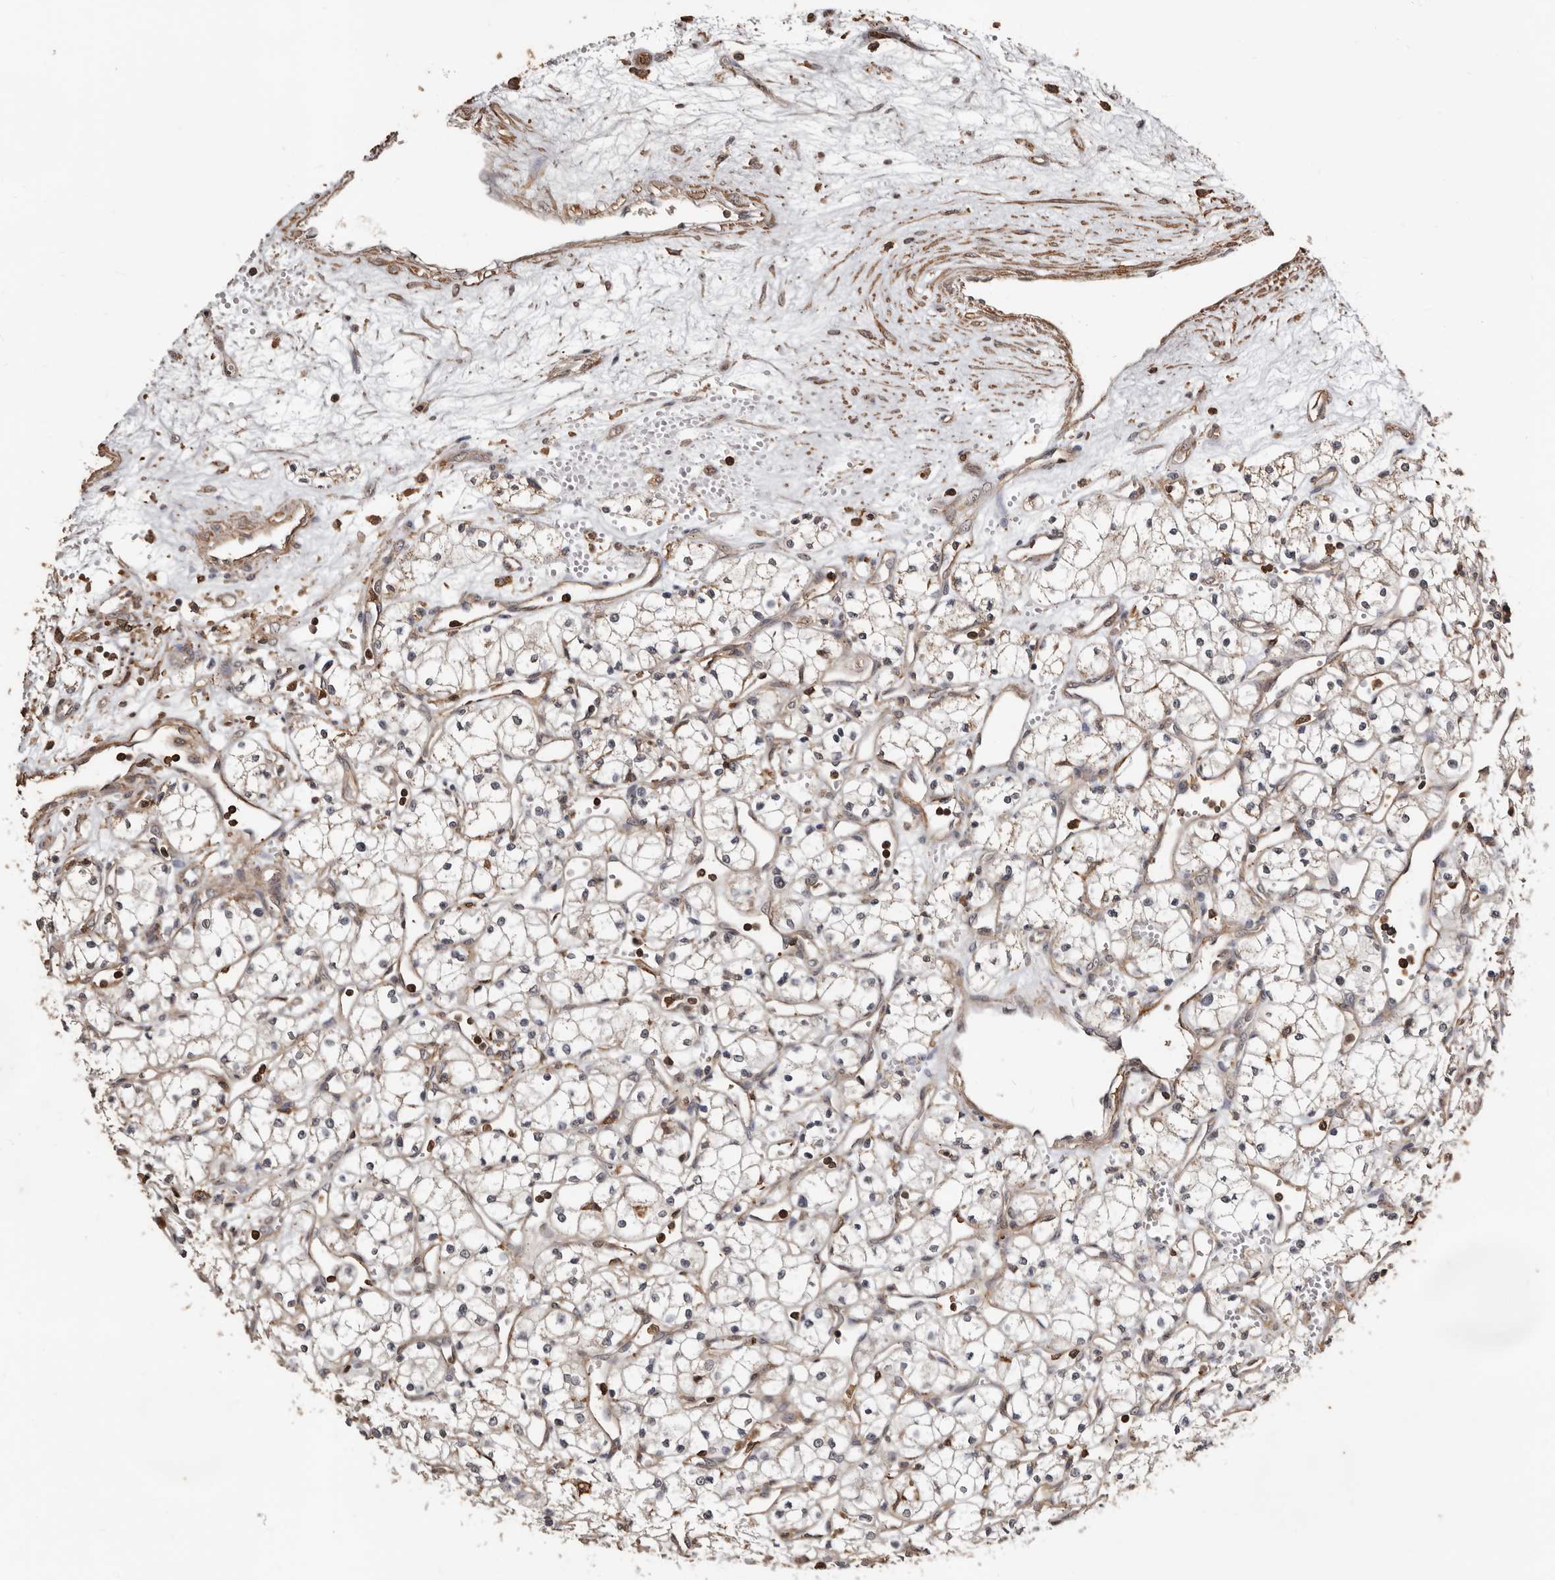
{"staining": {"intensity": "negative", "quantity": "none", "location": "none"}, "tissue": "renal cancer", "cell_type": "Tumor cells", "image_type": "cancer", "snomed": [{"axis": "morphology", "description": "Adenocarcinoma, NOS"}, {"axis": "topography", "description": "Kidney"}], "caption": "The immunohistochemistry (IHC) micrograph has no significant staining in tumor cells of renal cancer tissue.", "gene": "GSK3A", "patient": {"sex": "male", "age": 59}}